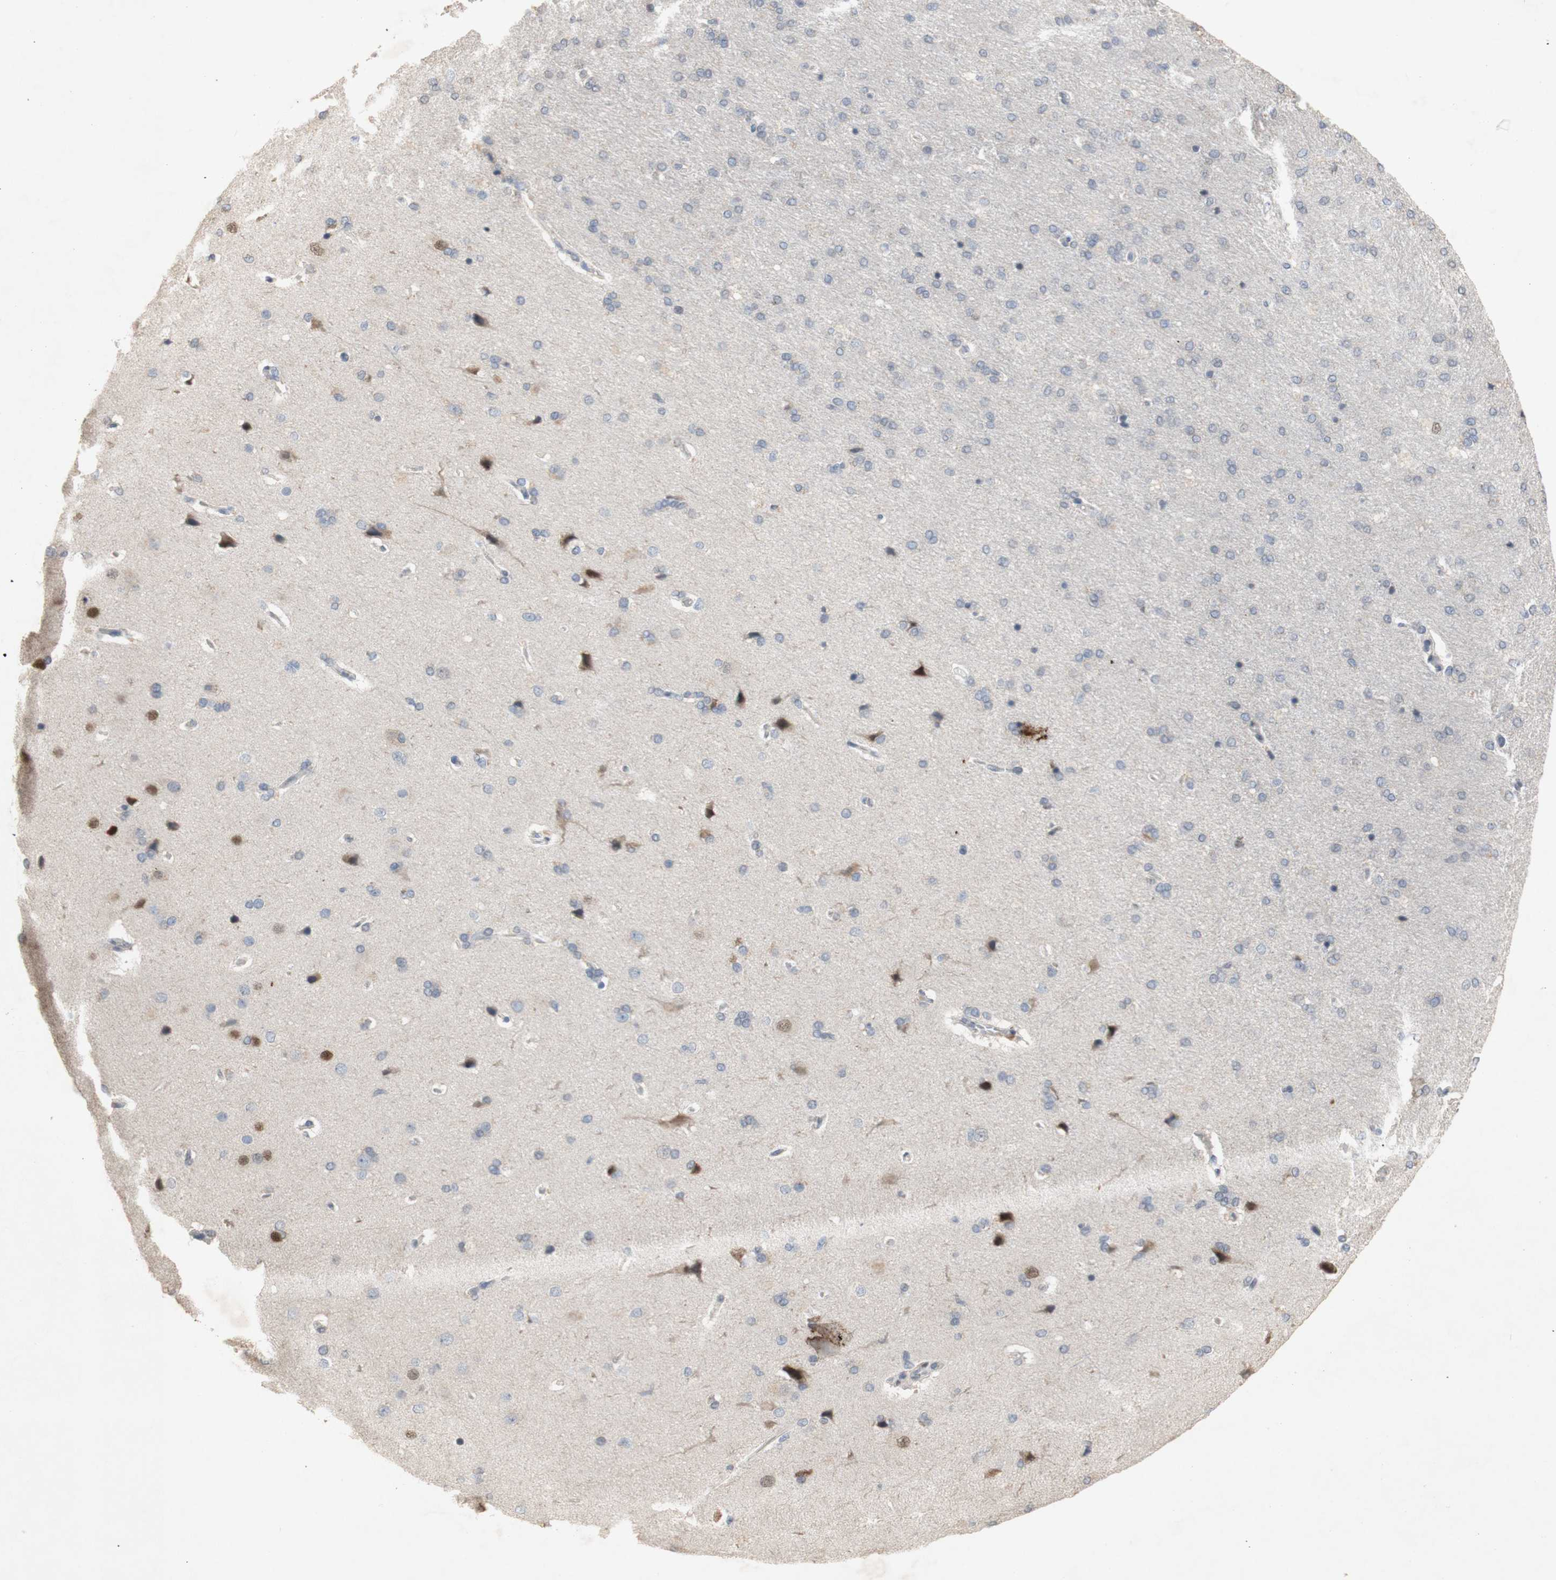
{"staining": {"intensity": "negative", "quantity": "none", "location": "none"}, "tissue": "cerebral cortex", "cell_type": "Endothelial cells", "image_type": "normal", "snomed": [{"axis": "morphology", "description": "Normal tissue, NOS"}, {"axis": "topography", "description": "Cerebral cortex"}], "caption": "Endothelial cells are negative for brown protein staining in normal cerebral cortex. (Stains: DAB (3,3'-diaminobenzidine) IHC with hematoxylin counter stain, Microscopy: brightfield microscopy at high magnification).", "gene": "FOSB", "patient": {"sex": "male", "age": 62}}